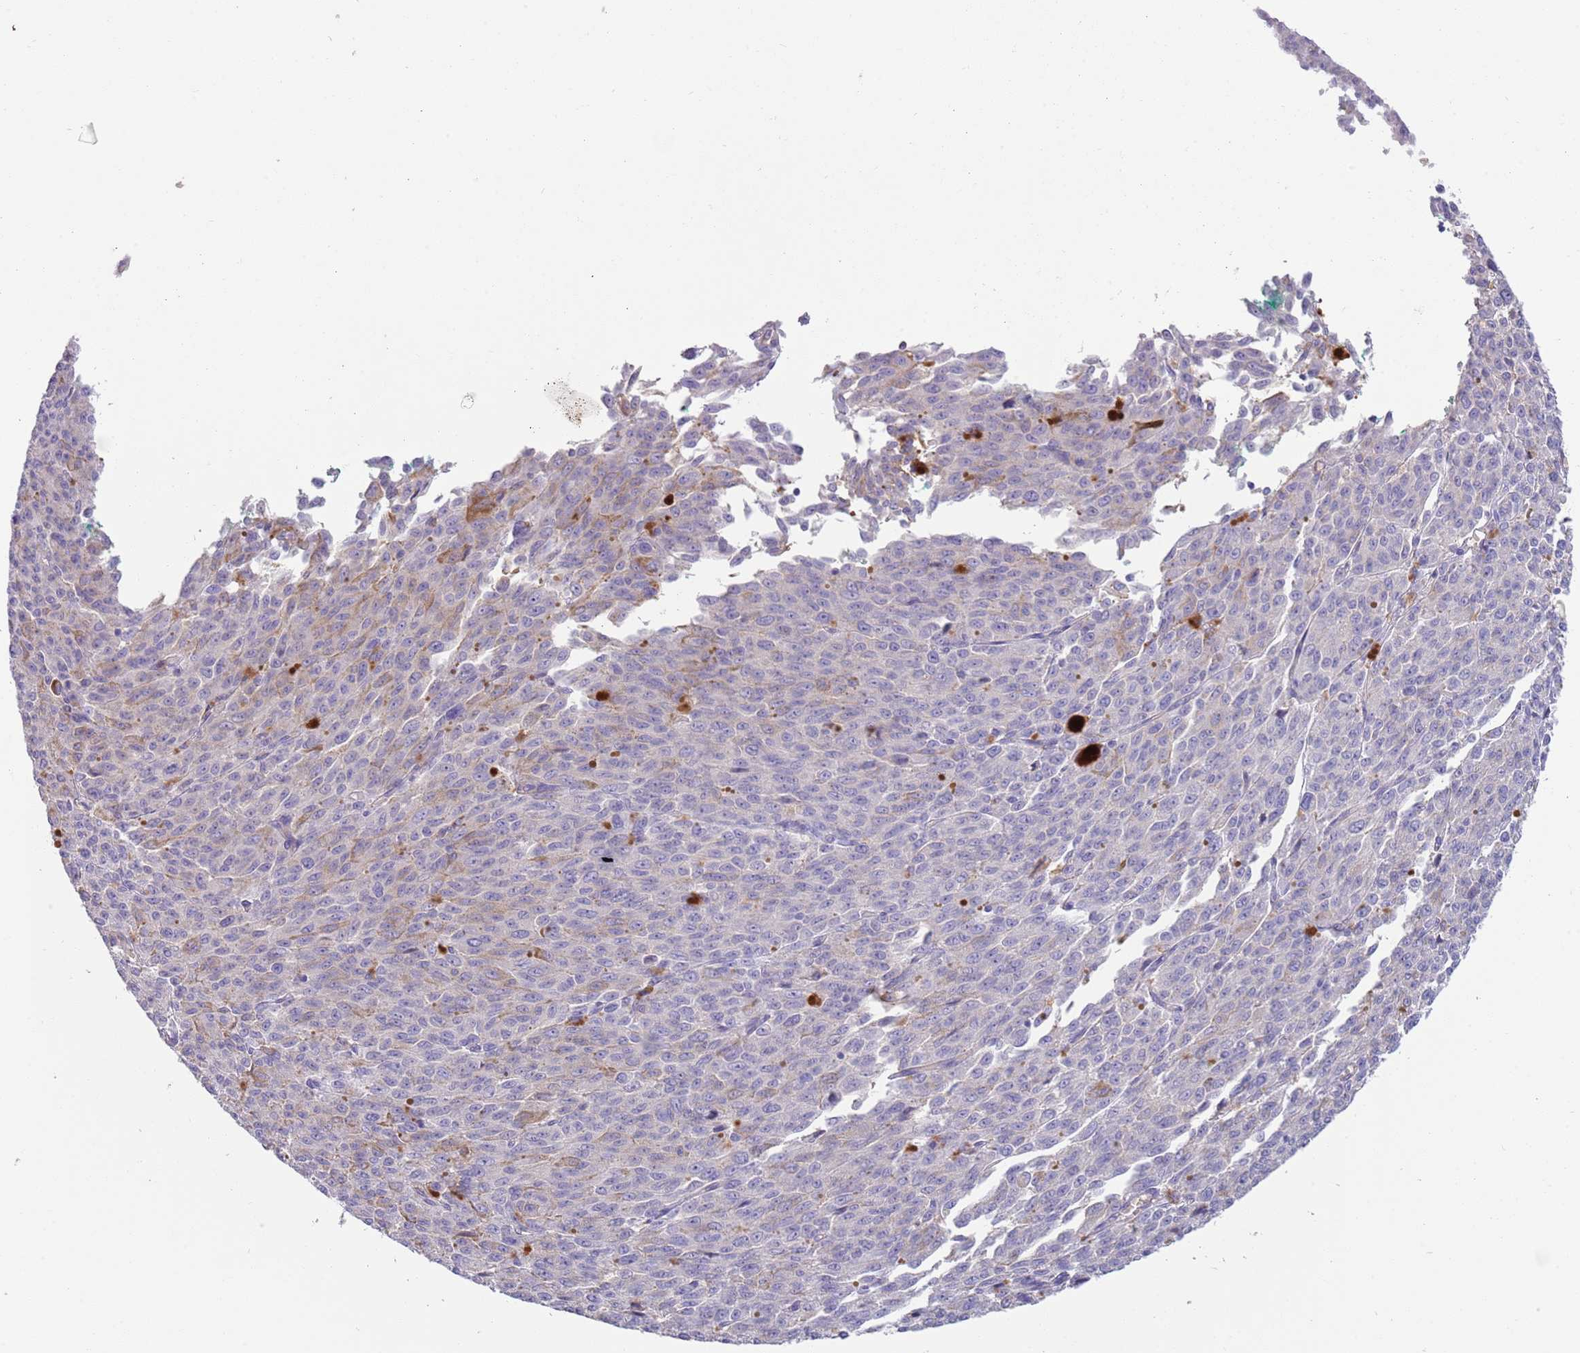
{"staining": {"intensity": "negative", "quantity": "none", "location": "none"}, "tissue": "melanoma", "cell_type": "Tumor cells", "image_type": "cancer", "snomed": [{"axis": "morphology", "description": "Malignant melanoma, NOS"}, {"axis": "topography", "description": "Skin"}], "caption": "High magnification brightfield microscopy of melanoma stained with DAB (3,3'-diaminobenzidine) (brown) and counterstained with hematoxylin (blue): tumor cells show no significant positivity.", "gene": "IGFL4", "patient": {"sex": "female", "age": 52}}